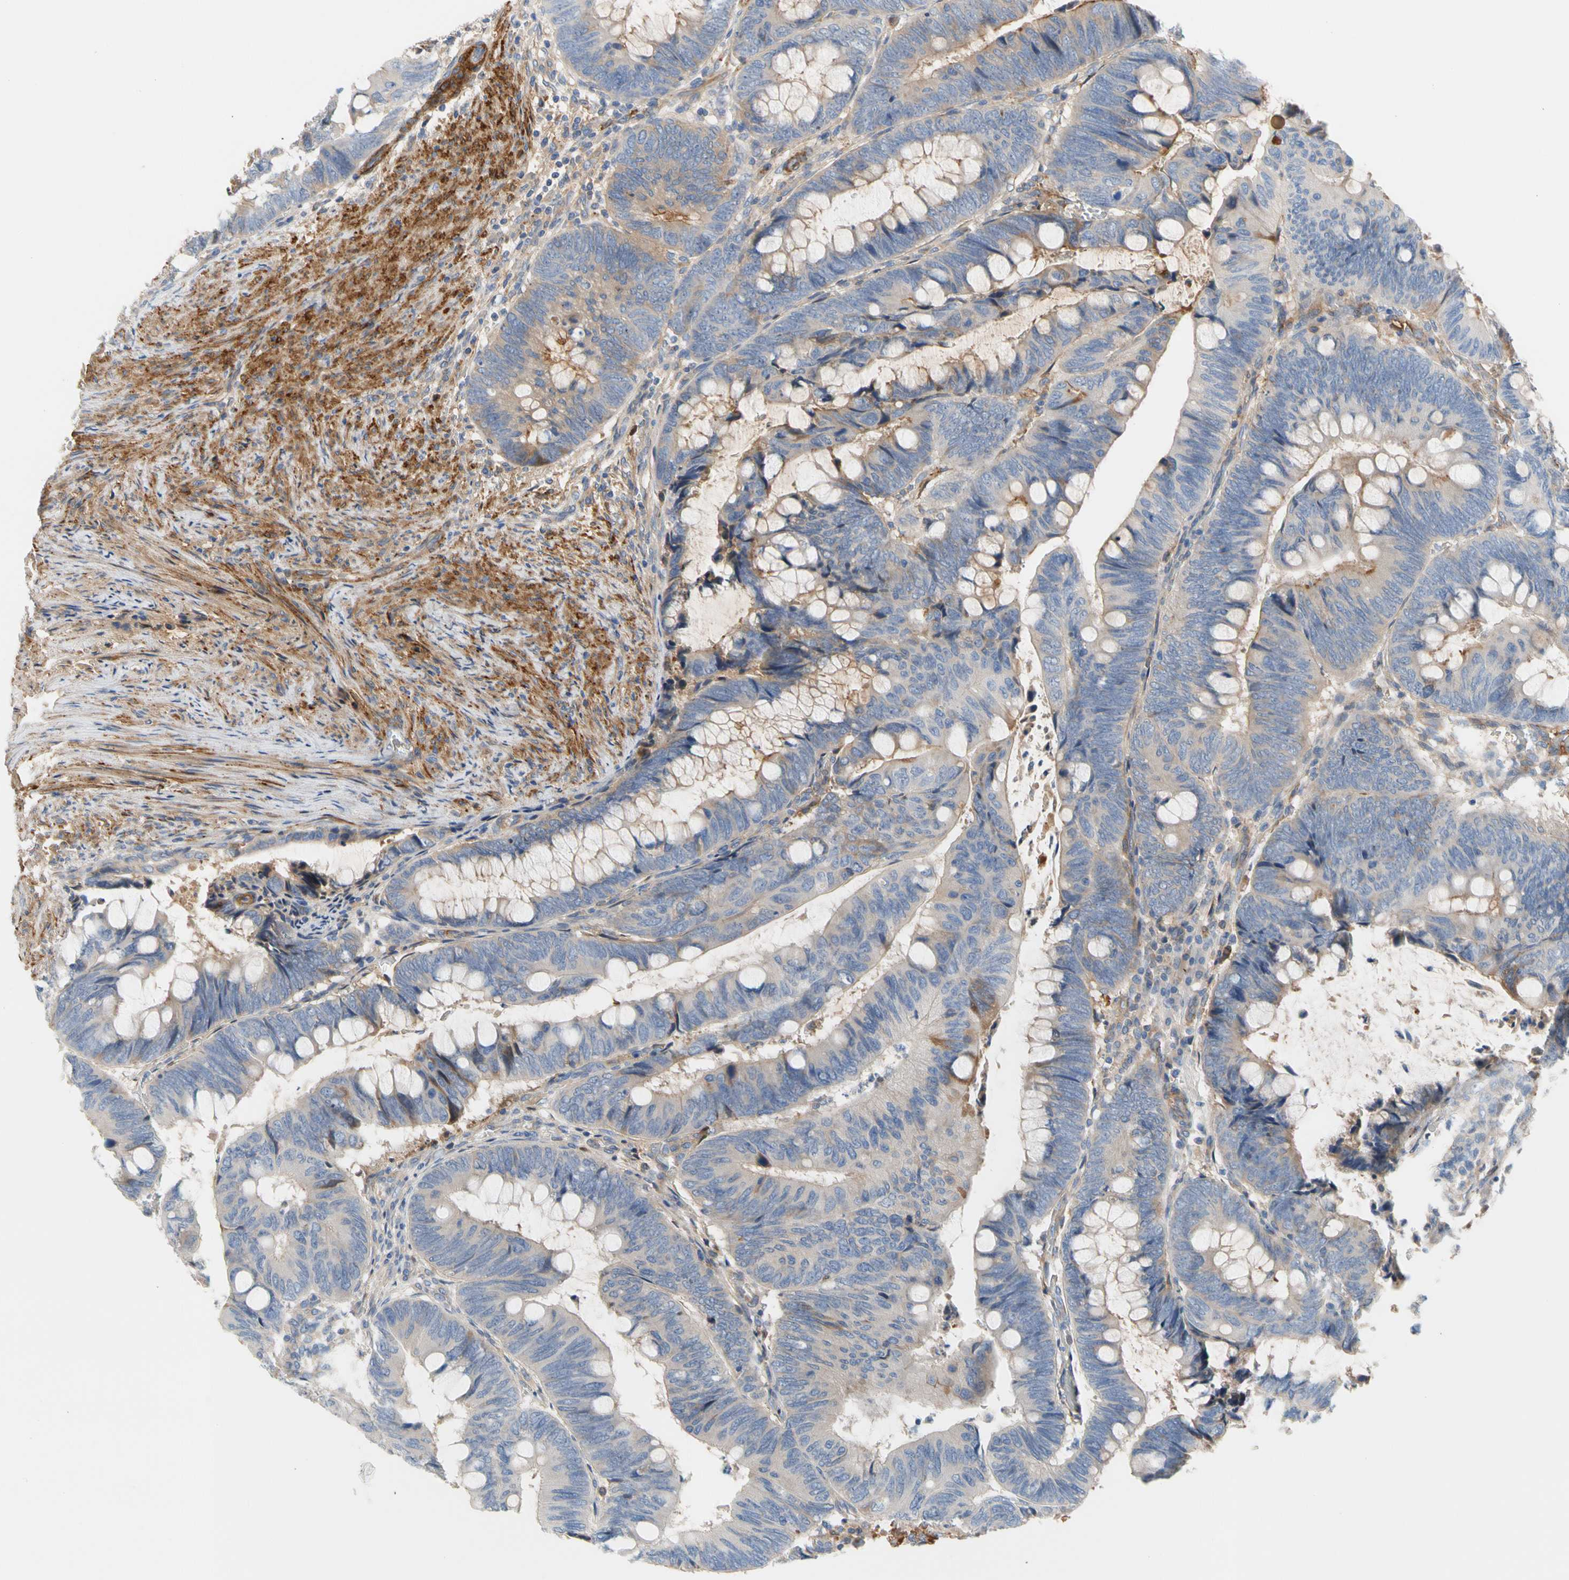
{"staining": {"intensity": "moderate", "quantity": "<25%", "location": "cytoplasmic/membranous"}, "tissue": "colorectal cancer", "cell_type": "Tumor cells", "image_type": "cancer", "snomed": [{"axis": "morphology", "description": "Normal tissue, NOS"}, {"axis": "morphology", "description": "Adenocarcinoma, NOS"}, {"axis": "topography", "description": "Rectum"}, {"axis": "topography", "description": "Peripheral nerve tissue"}], "caption": "Moderate cytoplasmic/membranous protein expression is seen in about <25% of tumor cells in adenocarcinoma (colorectal).", "gene": "ENTREP3", "patient": {"sex": "male", "age": 92}}